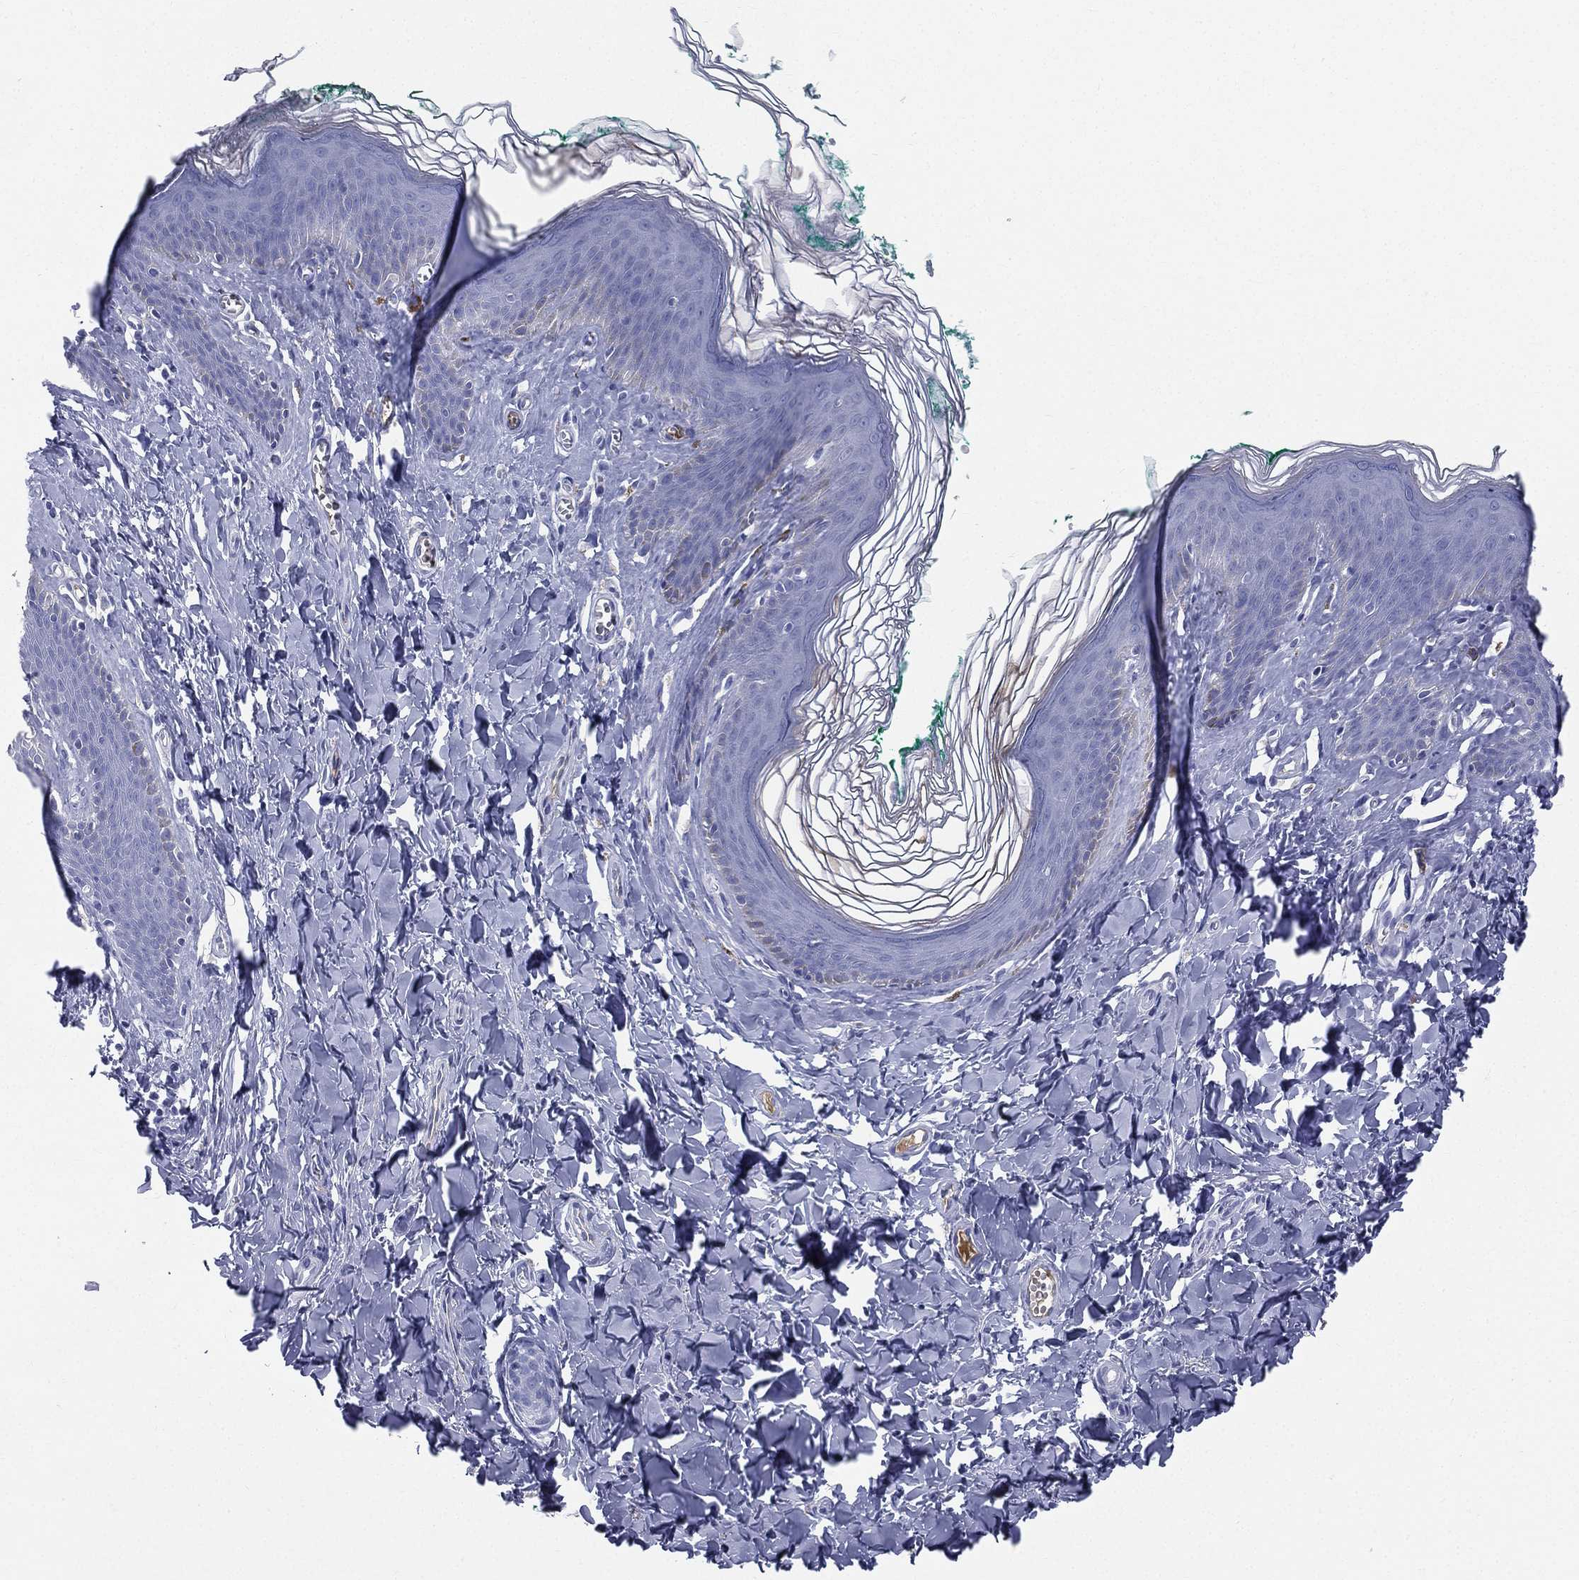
{"staining": {"intensity": "negative", "quantity": "none", "location": "none"}, "tissue": "skin", "cell_type": "Epidermal cells", "image_type": "normal", "snomed": [{"axis": "morphology", "description": "Normal tissue, NOS"}, {"axis": "topography", "description": "Vulva"}], "caption": "Immunohistochemical staining of unremarkable human skin reveals no significant staining in epidermal cells.", "gene": "HP", "patient": {"sex": "female", "age": 66}}